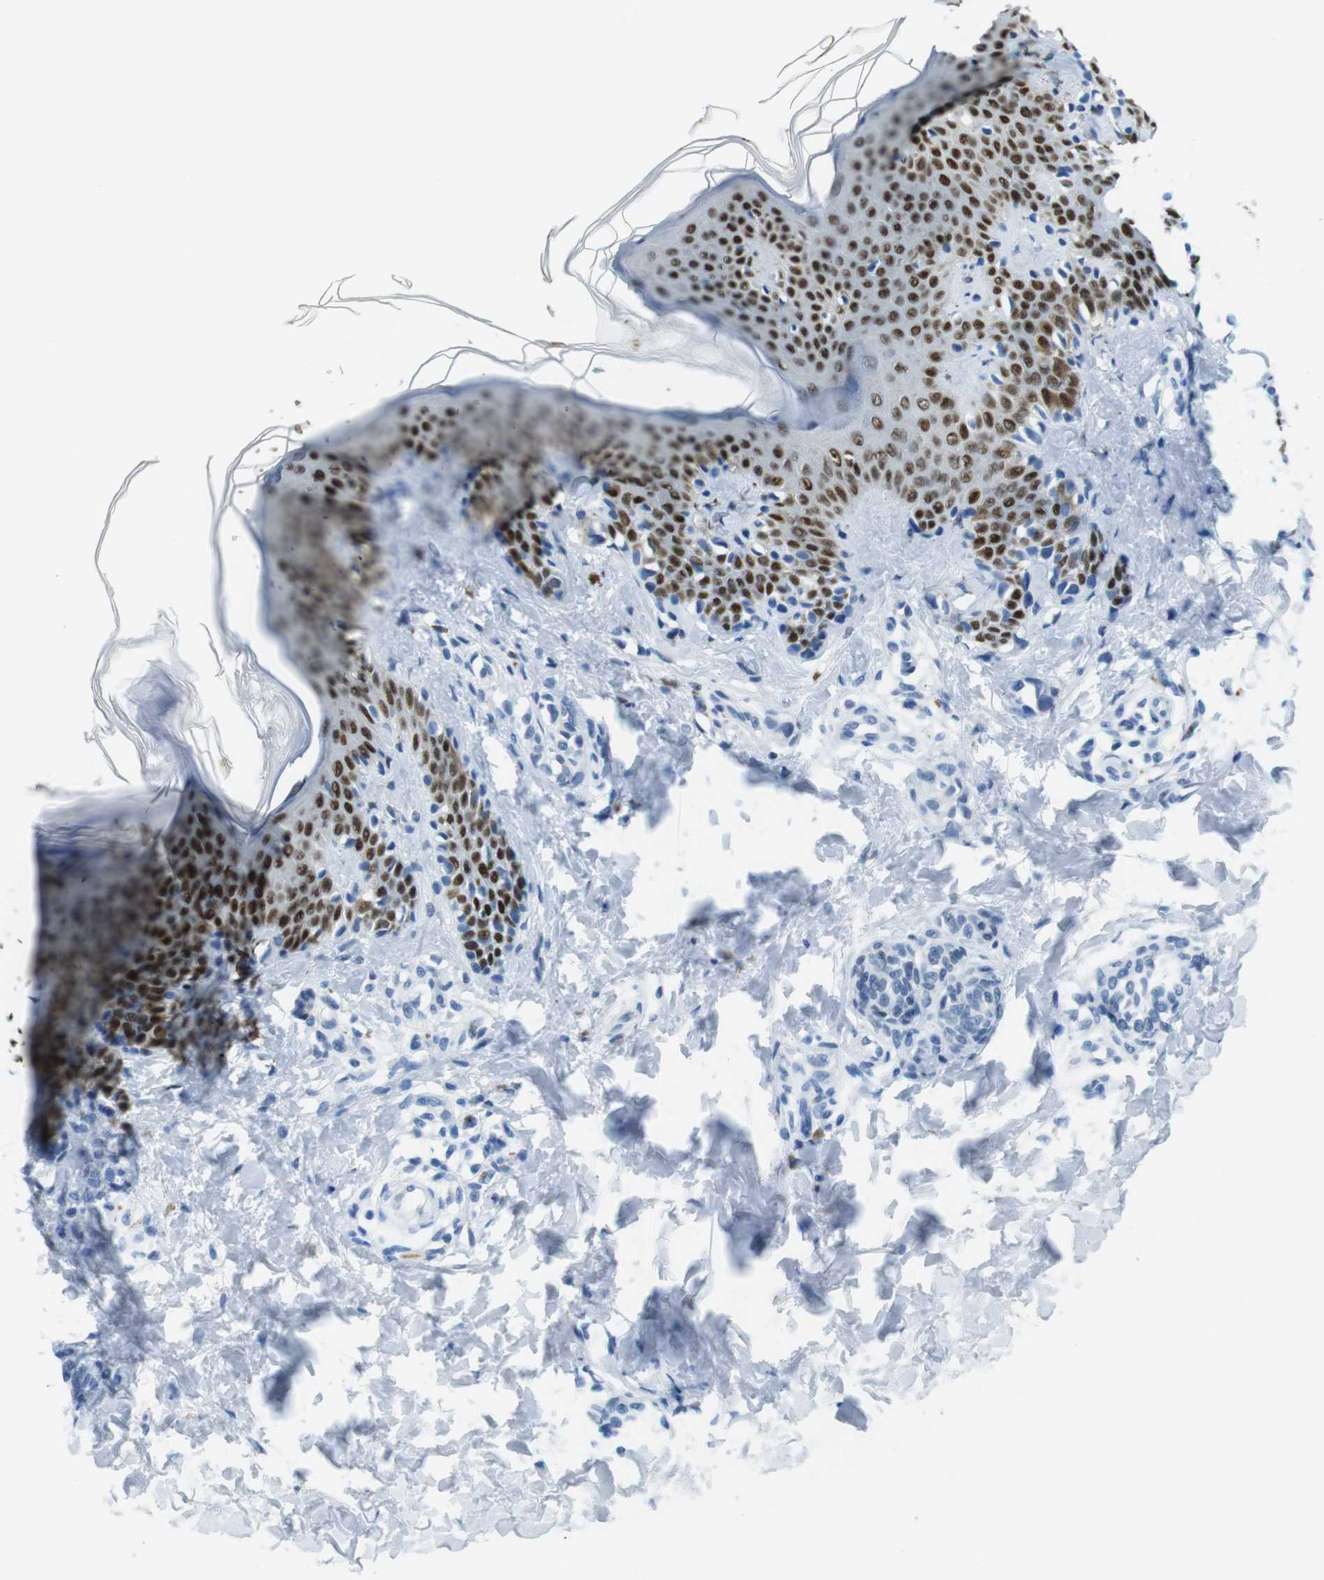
{"staining": {"intensity": "negative", "quantity": "none", "location": "none"}, "tissue": "skin", "cell_type": "Fibroblasts", "image_type": "normal", "snomed": [{"axis": "morphology", "description": "Normal tissue, NOS"}, {"axis": "topography", "description": "Skin"}], "caption": "This is an immunohistochemistry (IHC) photomicrograph of benign human skin. There is no expression in fibroblasts.", "gene": "TFAP2C", "patient": {"sex": "male", "age": 16}}